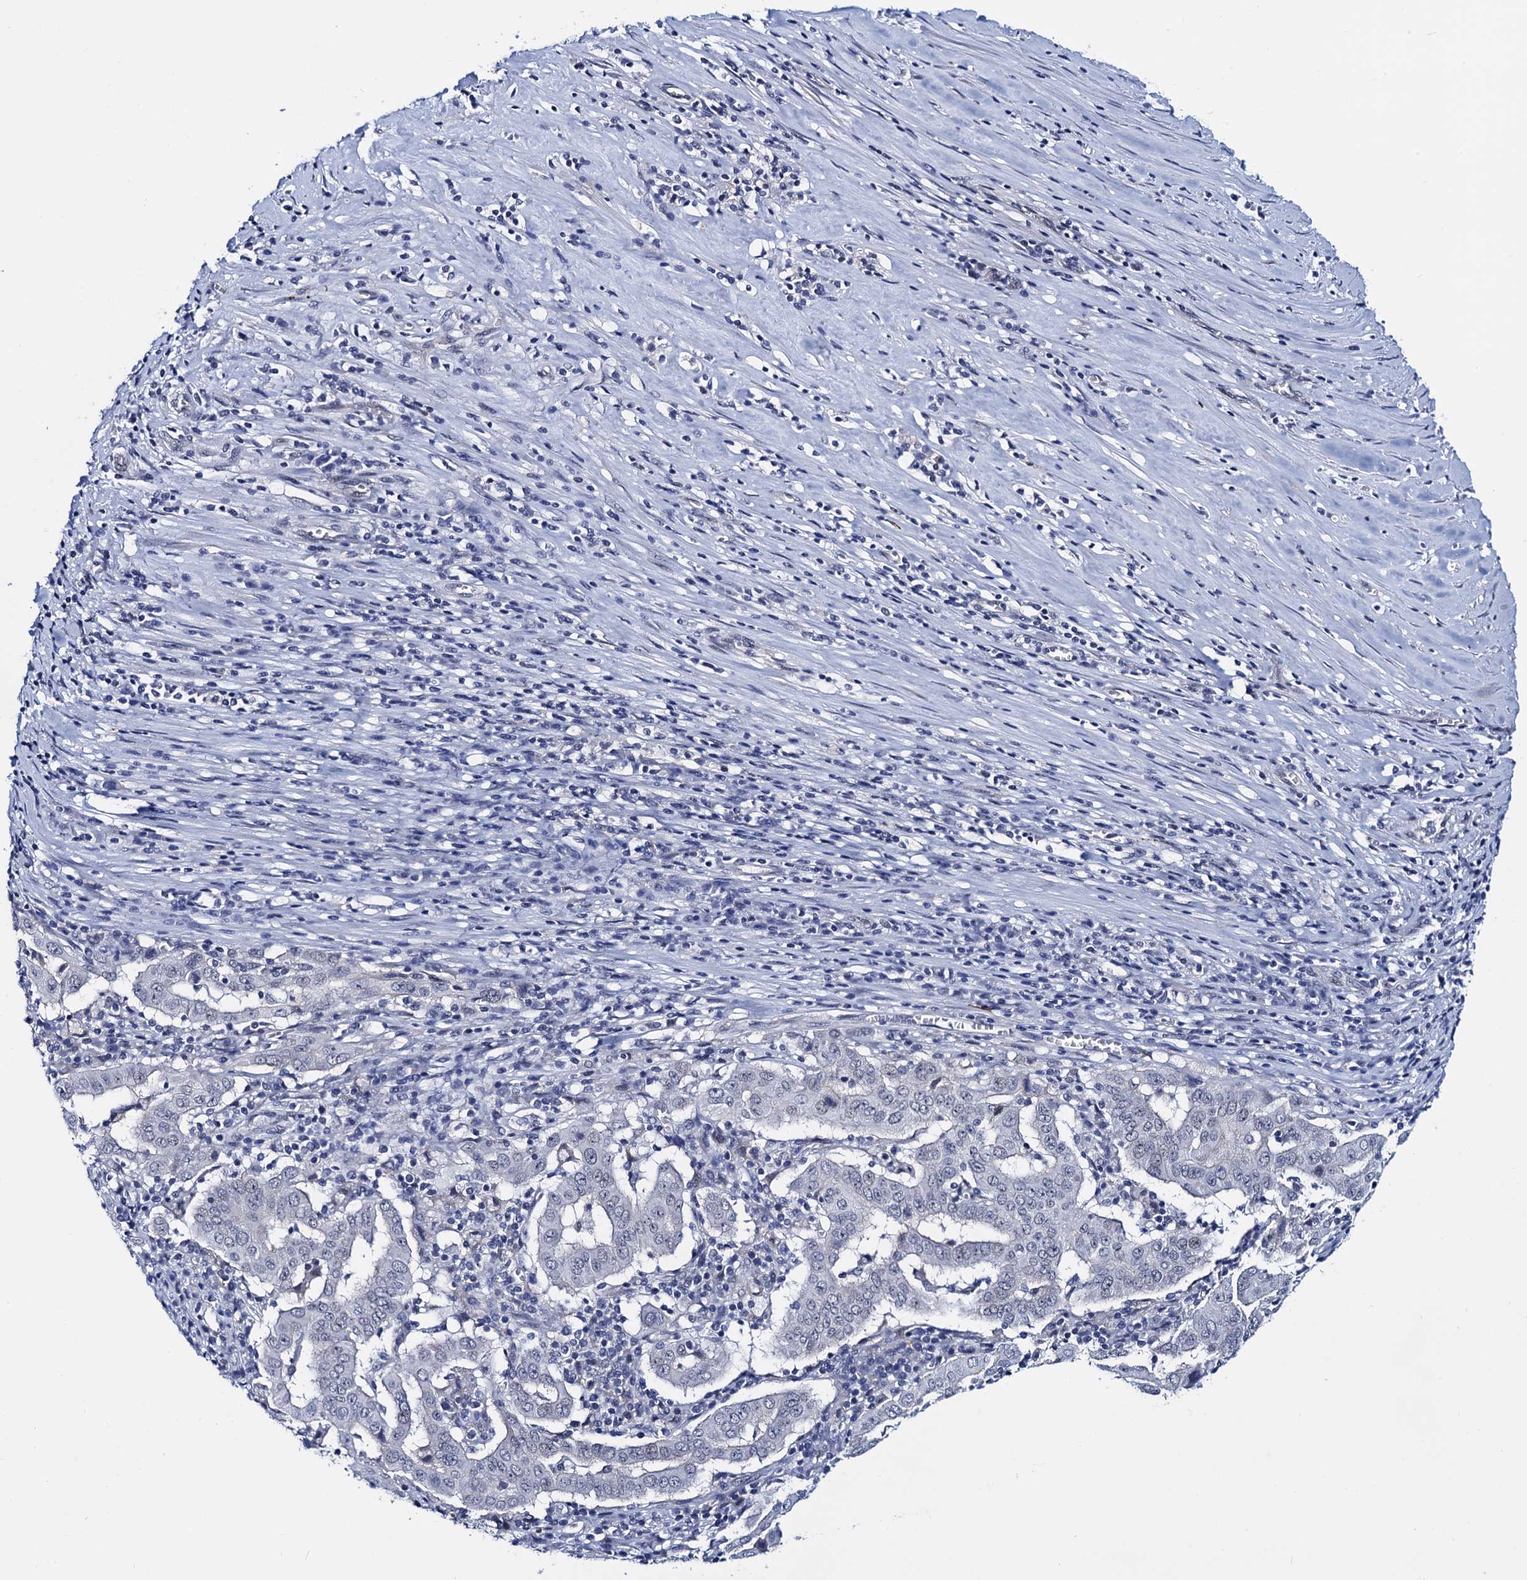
{"staining": {"intensity": "negative", "quantity": "none", "location": "none"}, "tissue": "pancreatic cancer", "cell_type": "Tumor cells", "image_type": "cancer", "snomed": [{"axis": "morphology", "description": "Adenocarcinoma, NOS"}, {"axis": "topography", "description": "Pancreas"}], "caption": "Immunohistochemical staining of human adenocarcinoma (pancreatic) exhibits no significant expression in tumor cells. (DAB immunohistochemistry visualized using brightfield microscopy, high magnification).", "gene": "C16orf87", "patient": {"sex": "male", "age": 63}}